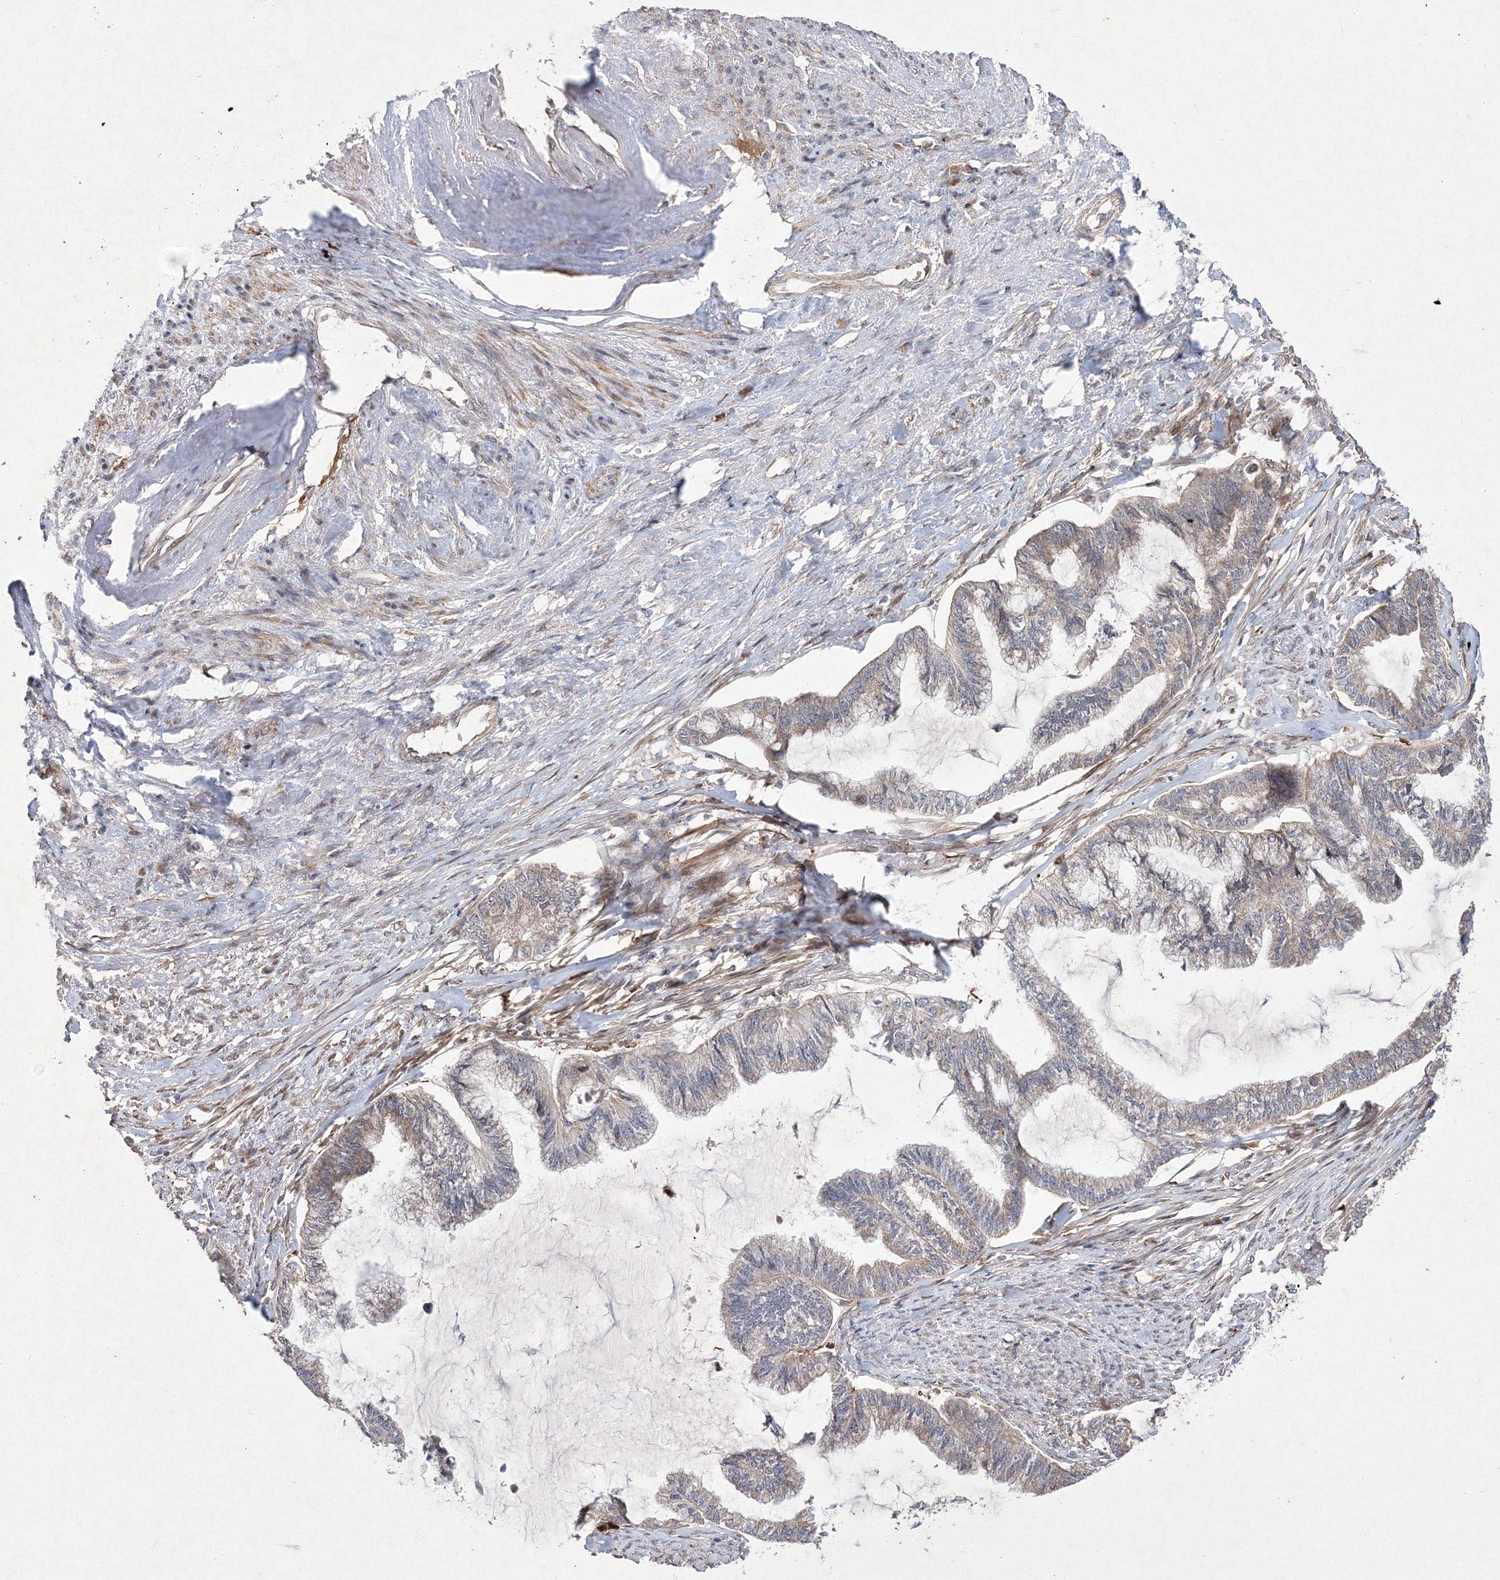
{"staining": {"intensity": "weak", "quantity": "25%-75%", "location": "cytoplasmic/membranous"}, "tissue": "endometrial cancer", "cell_type": "Tumor cells", "image_type": "cancer", "snomed": [{"axis": "morphology", "description": "Adenocarcinoma, NOS"}, {"axis": "topography", "description": "Endometrium"}], "caption": "This is an image of IHC staining of endometrial adenocarcinoma, which shows weak expression in the cytoplasmic/membranous of tumor cells.", "gene": "RANBP3L", "patient": {"sex": "female", "age": 86}}